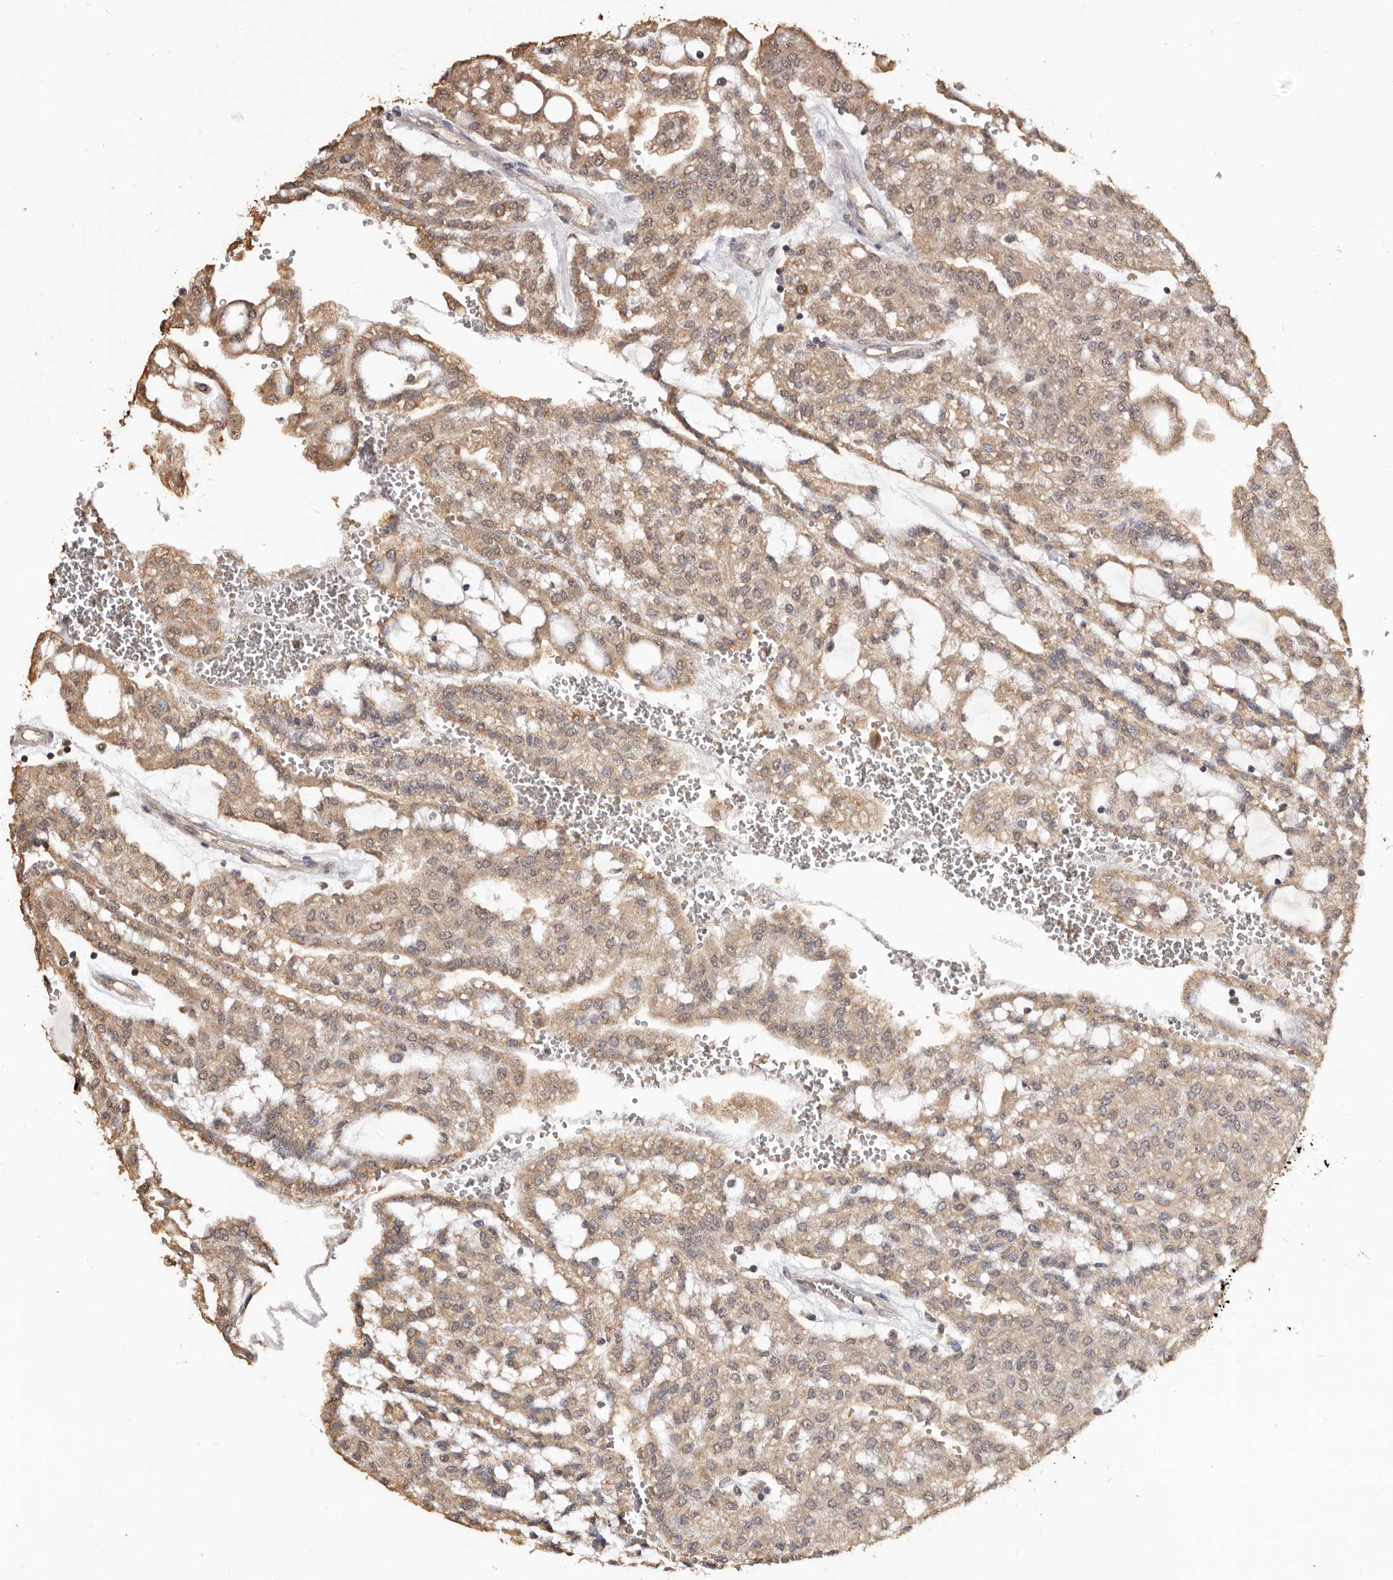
{"staining": {"intensity": "weak", "quantity": ">75%", "location": "cytoplasmic/membranous"}, "tissue": "renal cancer", "cell_type": "Tumor cells", "image_type": "cancer", "snomed": [{"axis": "morphology", "description": "Adenocarcinoma, NOS"}, {"axis": "topography", "description": "Kidney"}], "caption": "The immunohistochemical stain shows weak cytoplasmic/membranous expression in tumor cells of renal adenocarcinoma tissue.", "gene": "INAVA", "patient": {"sex": "male", "age": 63}}